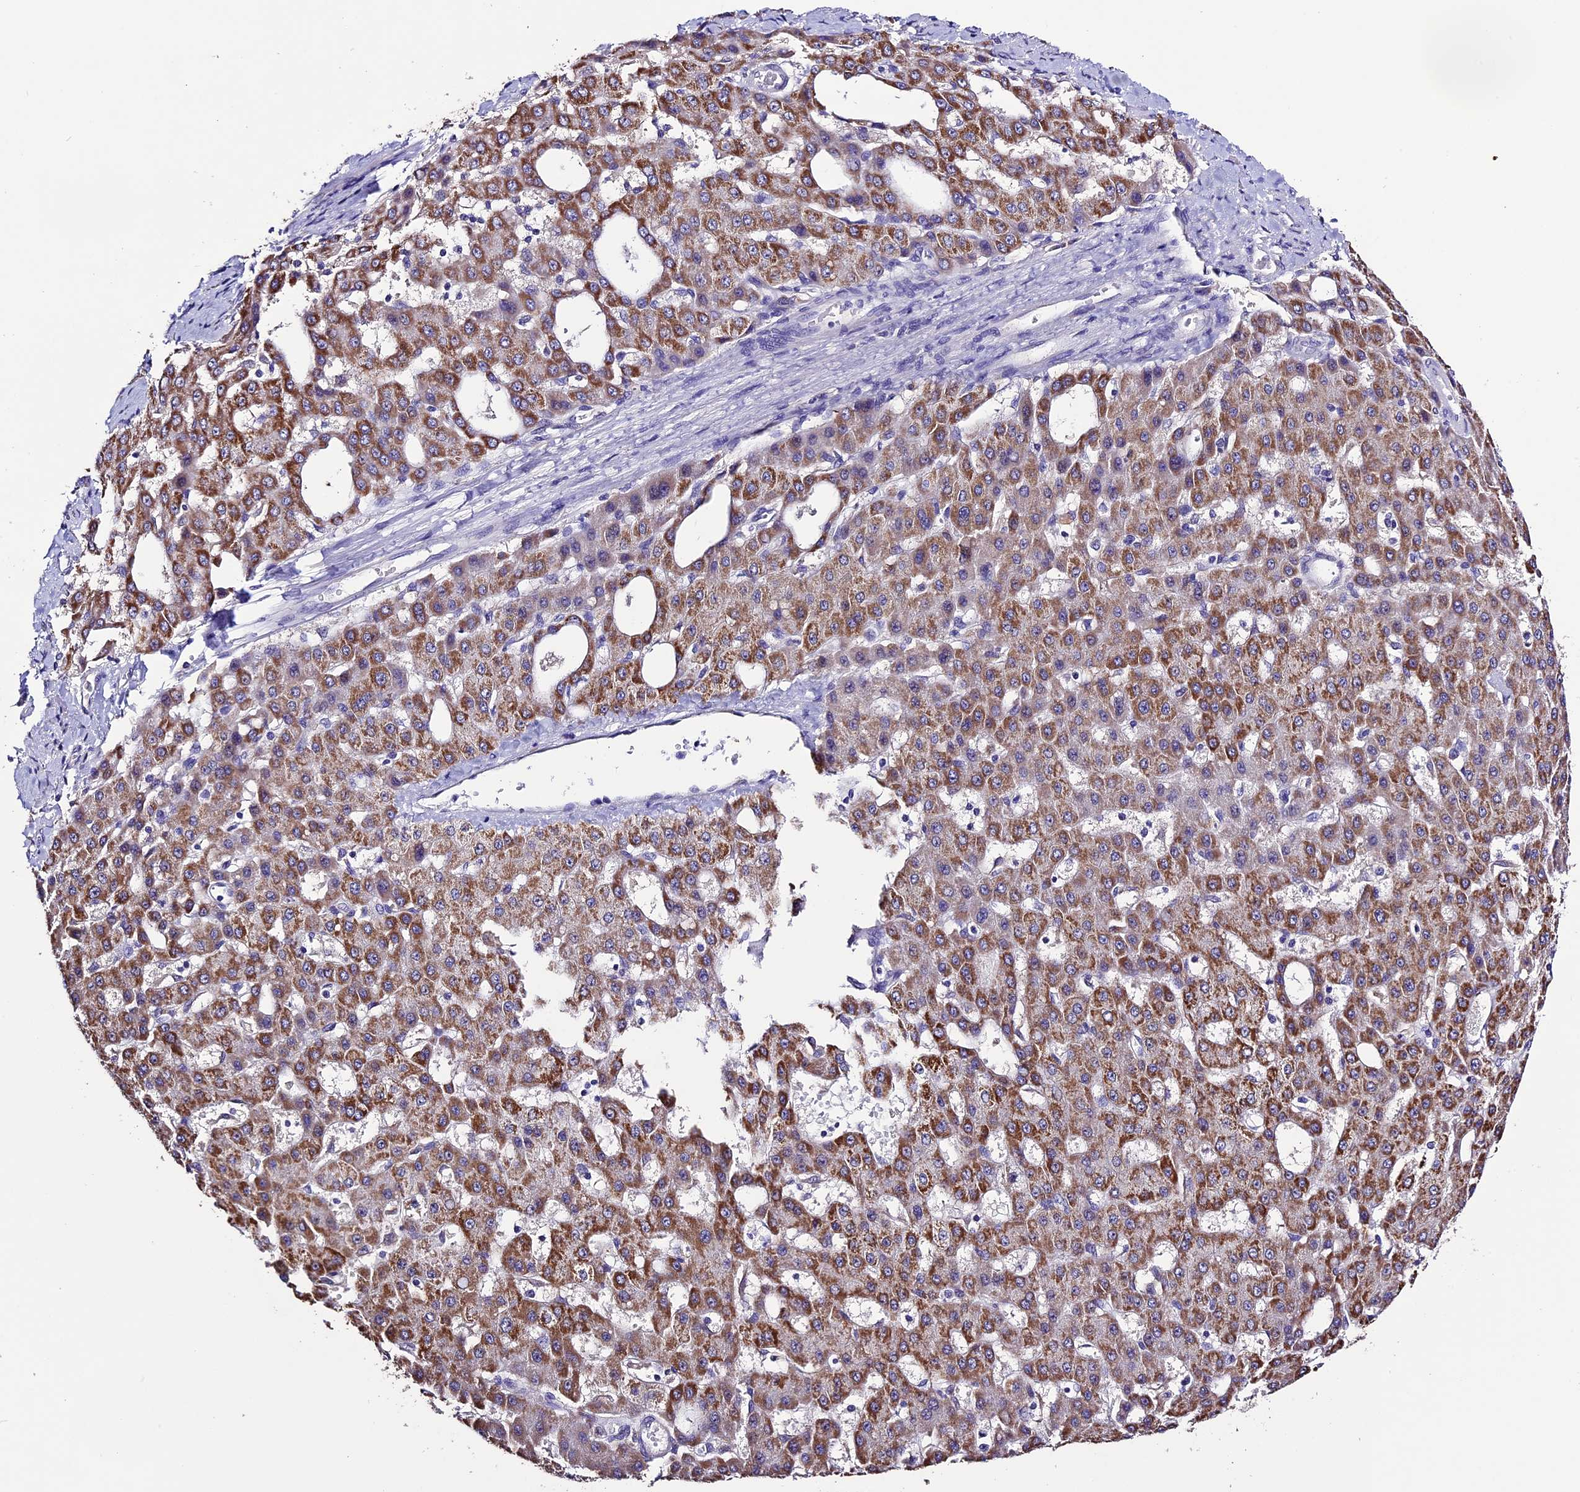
{"staining": {"intensity": "moderate", "quantity": ">75%", "location": "cytoplasmic/membranous"}, "tissue": "liver cancer", "cell_type": "Tumor cells", "image_type": "cancer", "snomed": [{"axis": "morphology", "description": "Carcinoma, Hepatocellular, NOS"}, {"axis": "topography", "description": "Liver"}], "caption": "Protein staining of liver cancer (hepatocellular carcinoma) tissue demonstrates moderate cytoplasmic/membranous staining in approximately >75% of tumor cells. Using DAB (3,3'-diaminobenzidine) (brown) and hematoxylin (blue) stains, captured at high magnification using brightfield microscopy.", "gene": "DIS3L", "patient": {"sex": "male", "age": 47}}